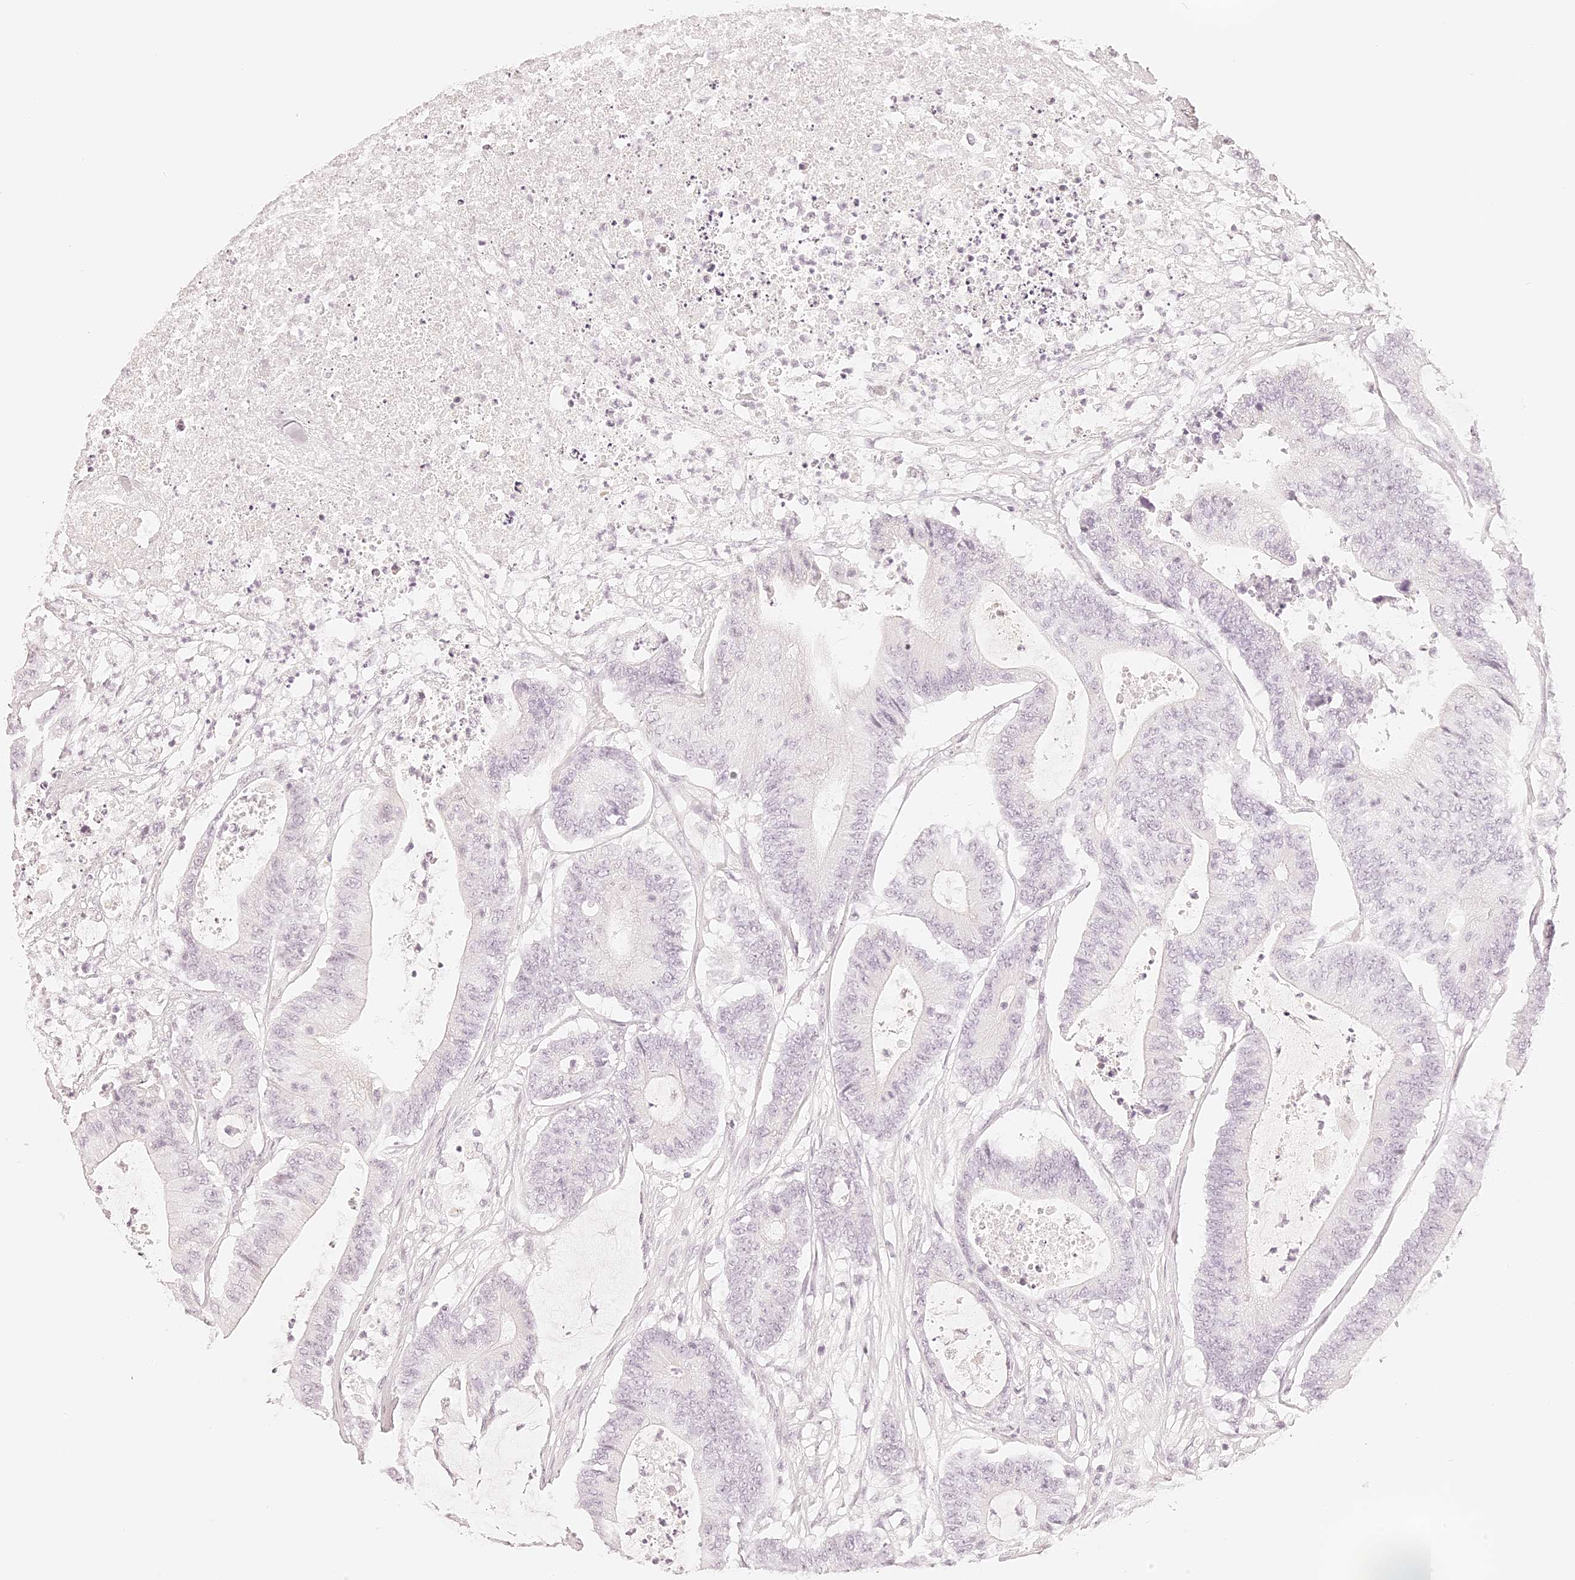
{"staining": {"intensity": "negative", "quantity": "none", "location": "none"}, "tissue": "colorectal cancer", "cell_type": "Tumor cells", "image_type": "cancer", "snomed": [{"axis": "morphology", "description": "Adenocarcinoma, NOS"}, {"axis": "topography", "description": "Colon"}], "caption": "Immunohistochemical staining of colorectal cancer exhibits no significant expression in tumor cells. The staining is performed using DAB (3,3'-diaminobenzidine) brown chromogen with nuclei counter-stained in using hematoxylin.", "gene": "TRIM45", "patient": {"sex": "female", "age": 84}}